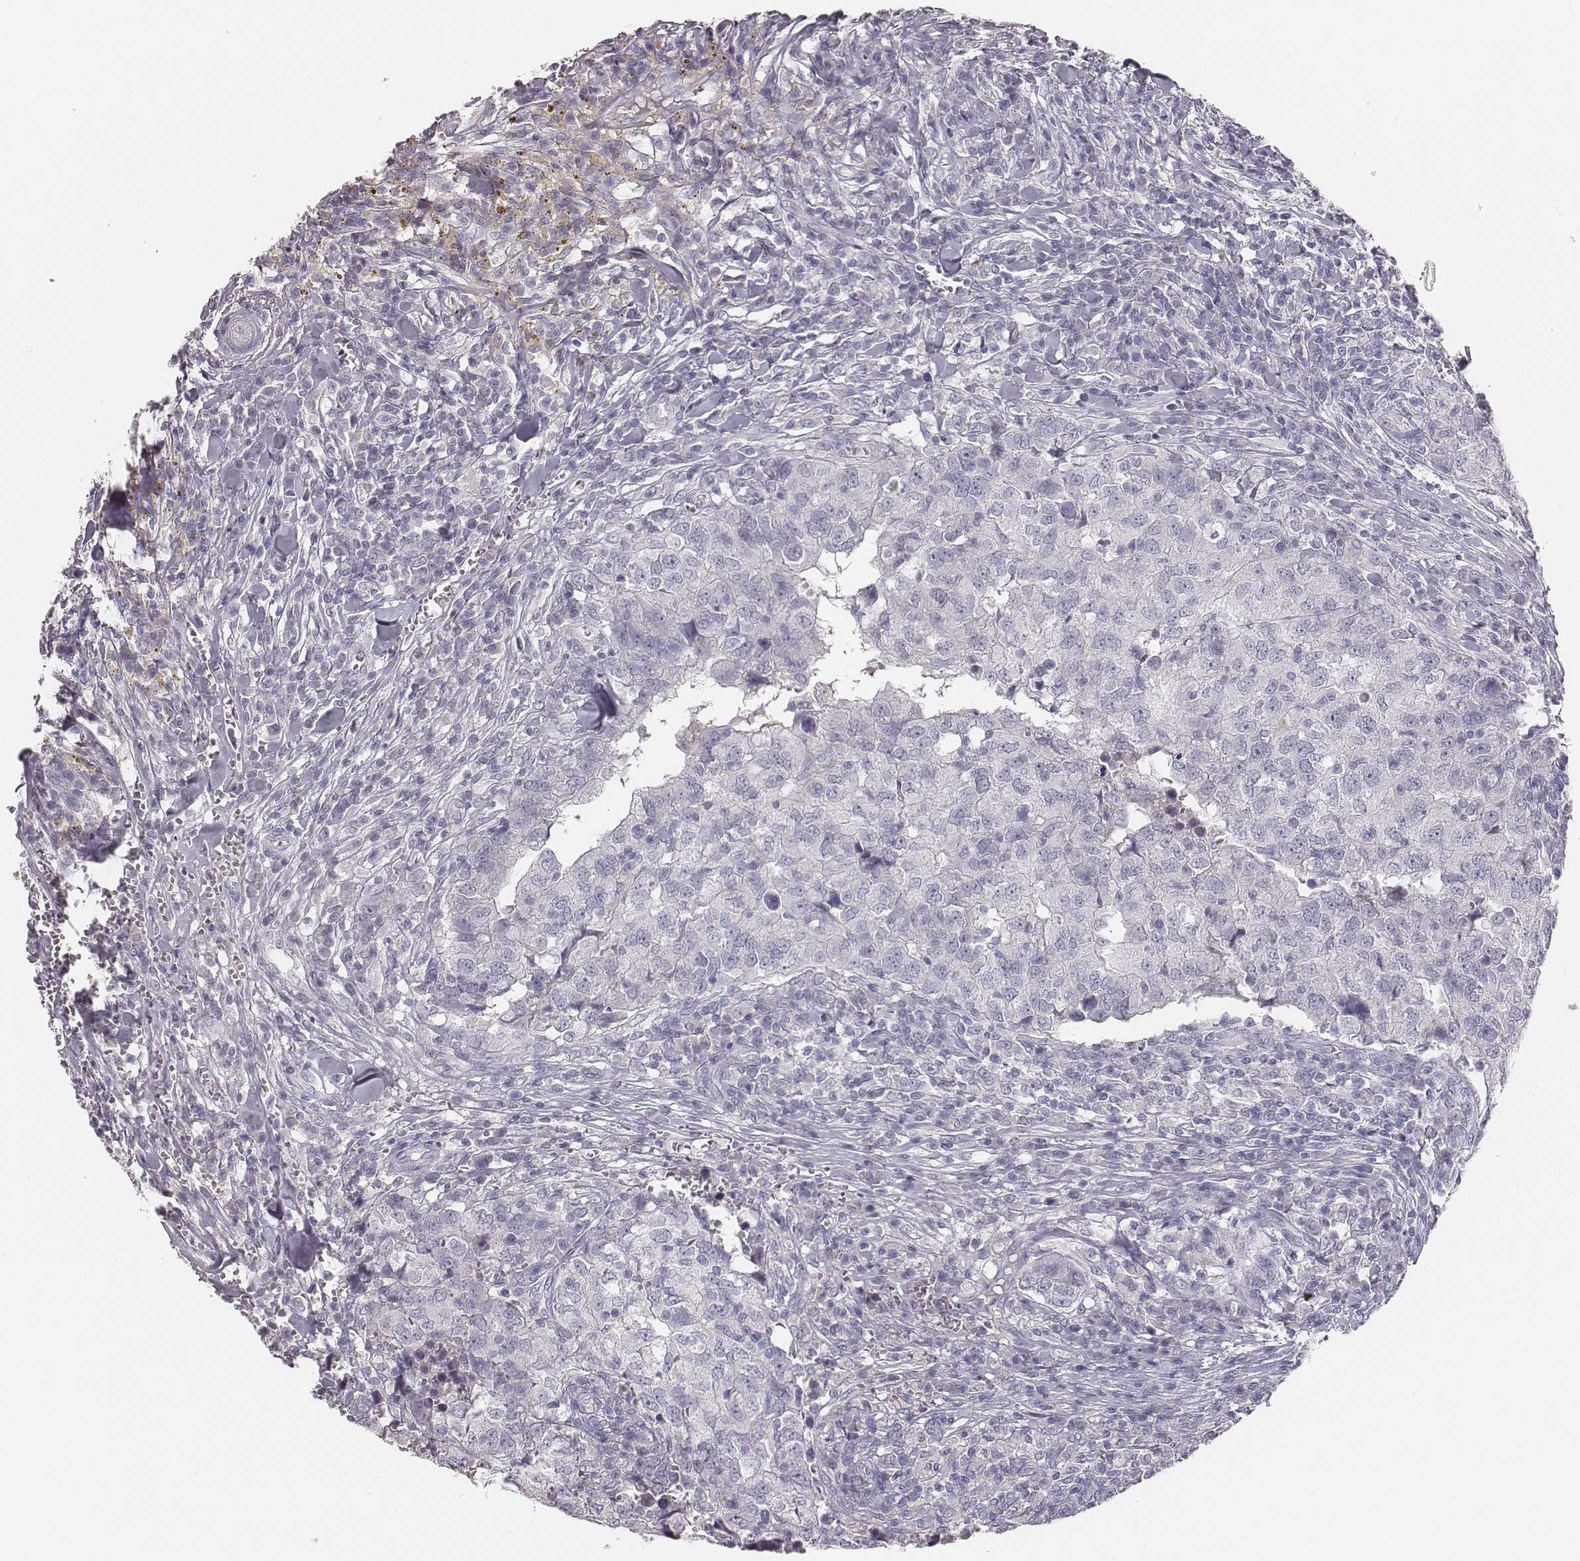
{"staining": {"intensity": "negative", "quantity": "none", "location": "none"}, "tissue": "breast cancer", "cell_type": "Tumor cells", "image_type": "cancer", "snomed": [{"axis": "morphology", "description": "Duct carcinoma"}, {"axis": "topography", "description": "Breast"}], "caption": "Breast cancer was stained to show a protein in brown. There is no significant positivity in tumor cells.", "gene": "MYH6", "patient": {"sex": "female", "age": 30}}